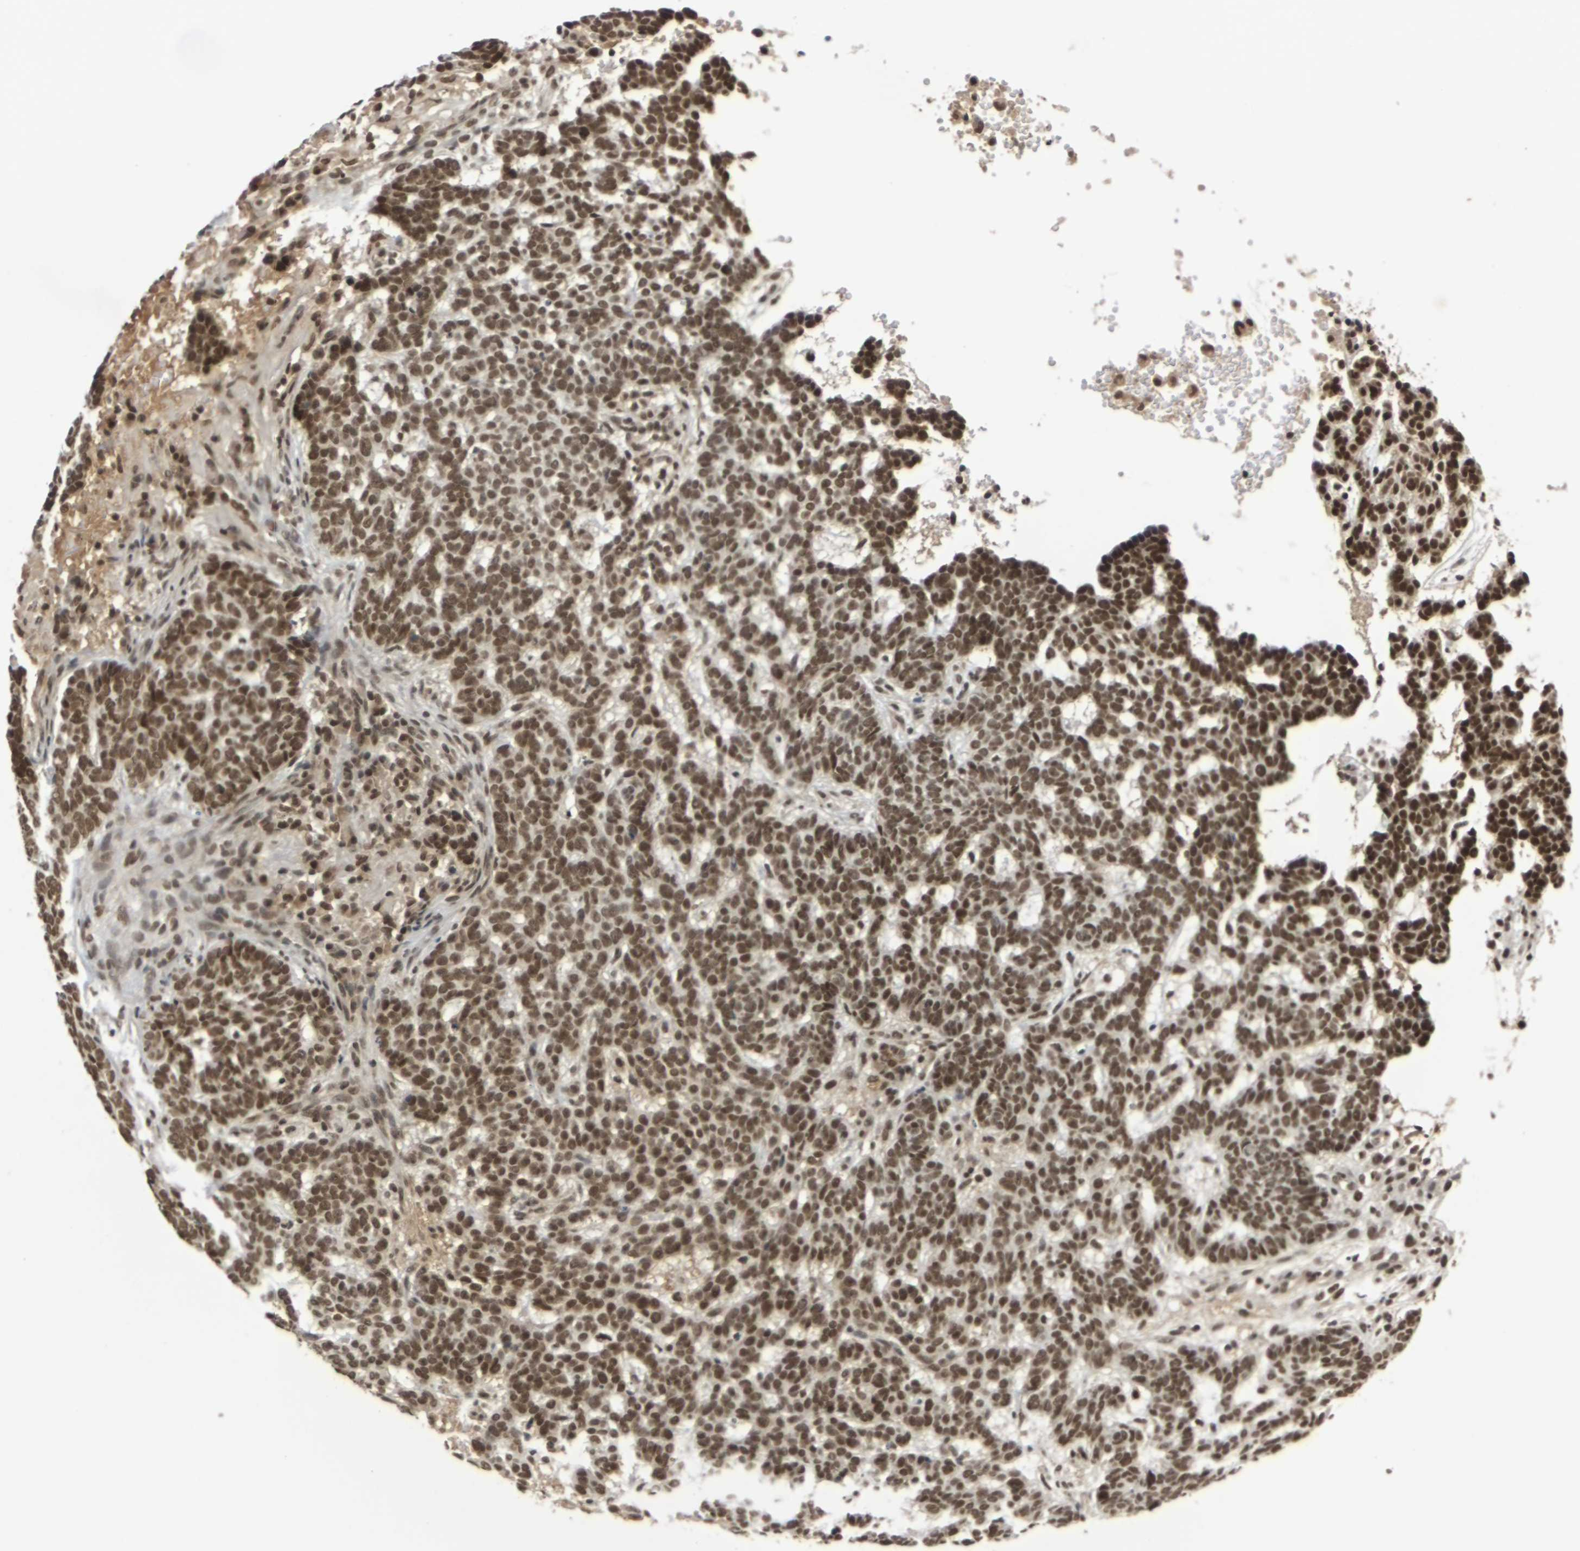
{"staining": {"intensity": "strong", "quantity": ">75%", "location": "nuclear"}, "tissue": "skin cancer", "cell_type": "Tumor cells", "image_type": "cancer", "snomed": [{"axis": "morphology", "description": "Basal cell carcinoma"}, {"axis": "topography", "description": "Skin"}], "caption": "Immunohistochemistry (IHC) of skin cancer exhibits high levels of strong nuclear positivity in approximately >75% of tumor cells. (IHC, brightfield microscopy, high magnification).", "gene": "NELFA", "patient": {"sex": "male", "age": 85}}